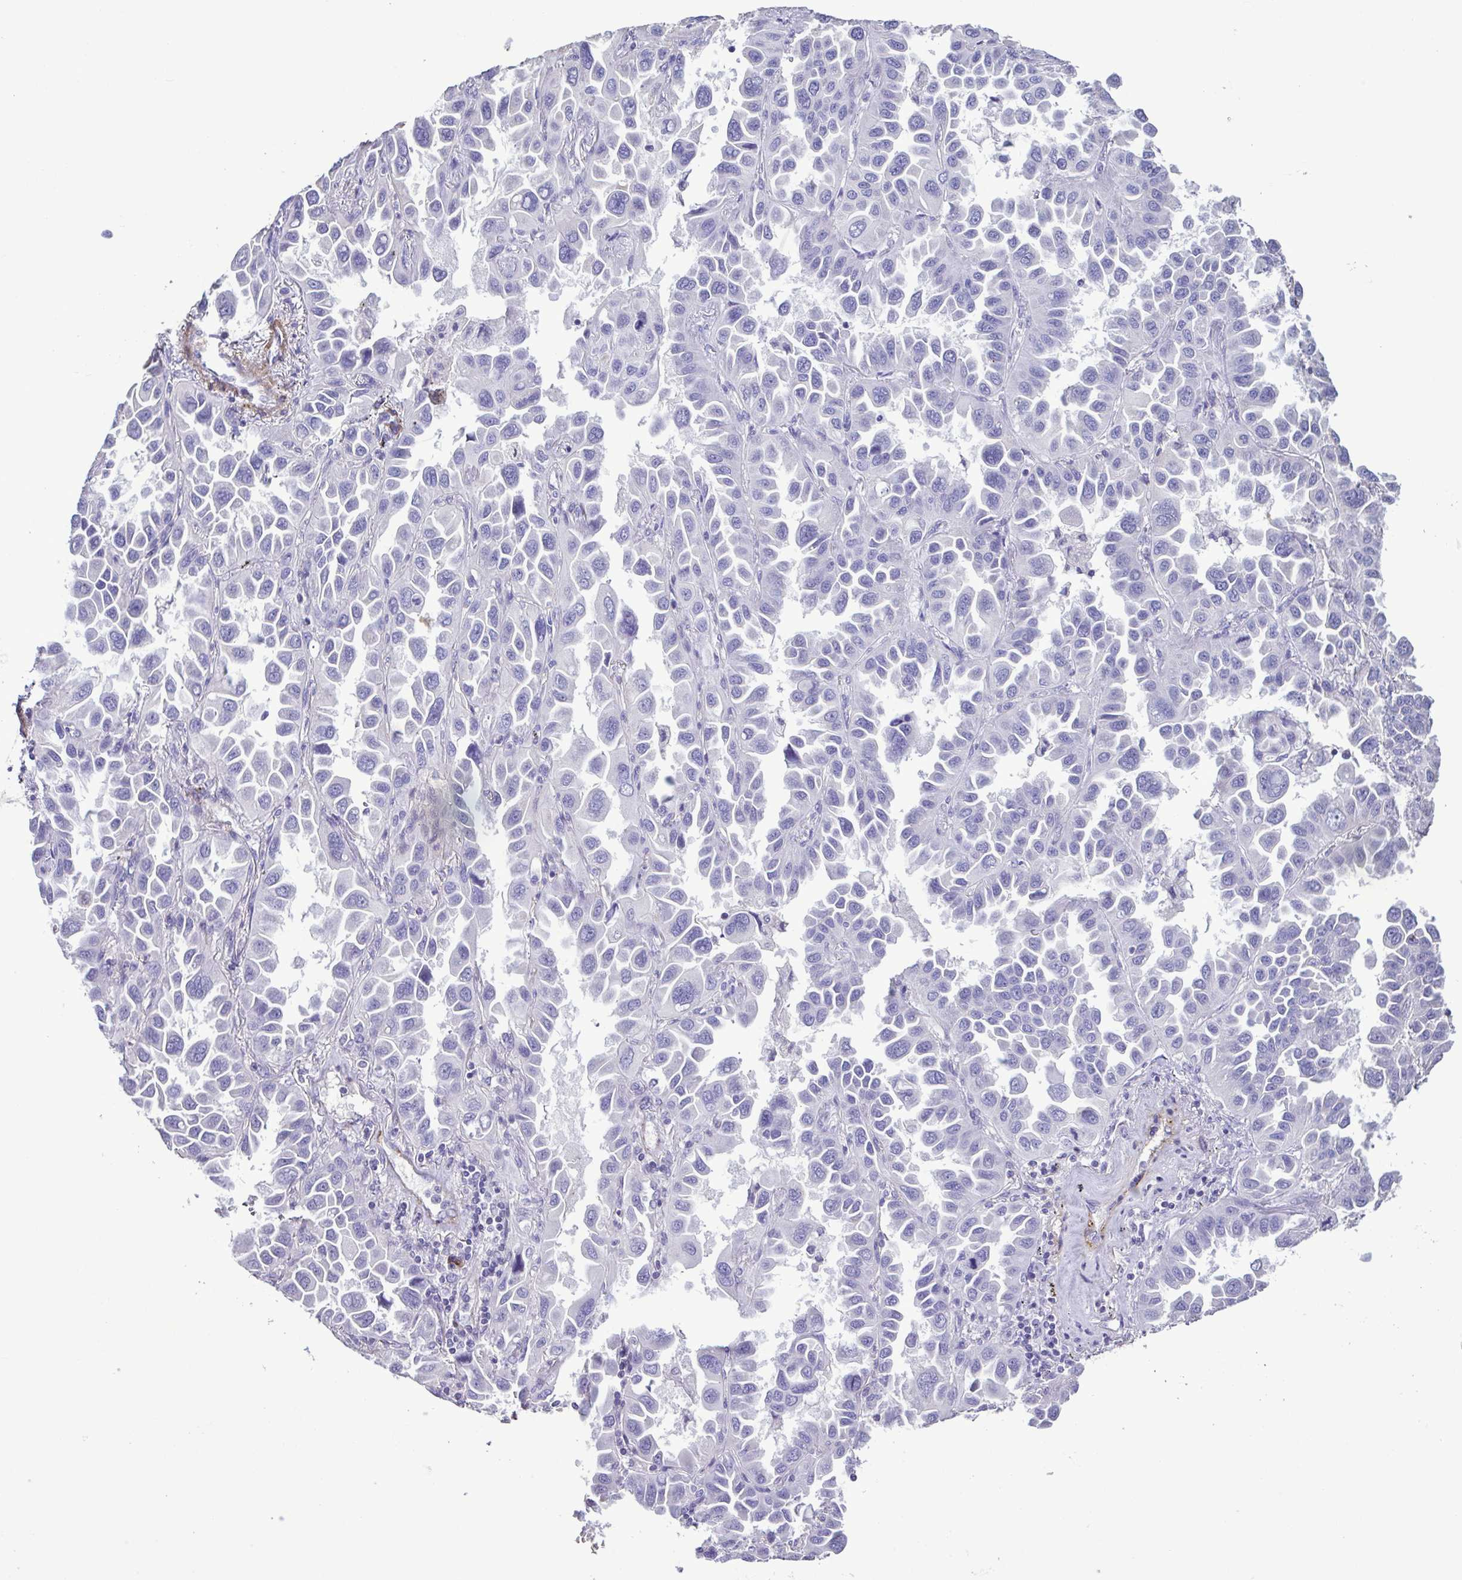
{"staining": {"intensity": "negative", "quantity": "none", "location": "none"}, "tissue": "lung cancer", "cell_type": "Tumor cells", "image_type": "cancer", "snomed": [{"axis": "morphology", "description": "Adenocarcinoma, NOS"}, {"axis": "topography", "description": "Lung"}], "caption": "This photomicrograph is of lung cancer (adenocarcinoma) stained with immunohistochemistry (IHC) to label a protein in brown with the nuclei are counter-stained blue. There is no positivity in tumor cells.", "gene": "PLA2G4E", "patient": {"sex": "male", "age": 64}}